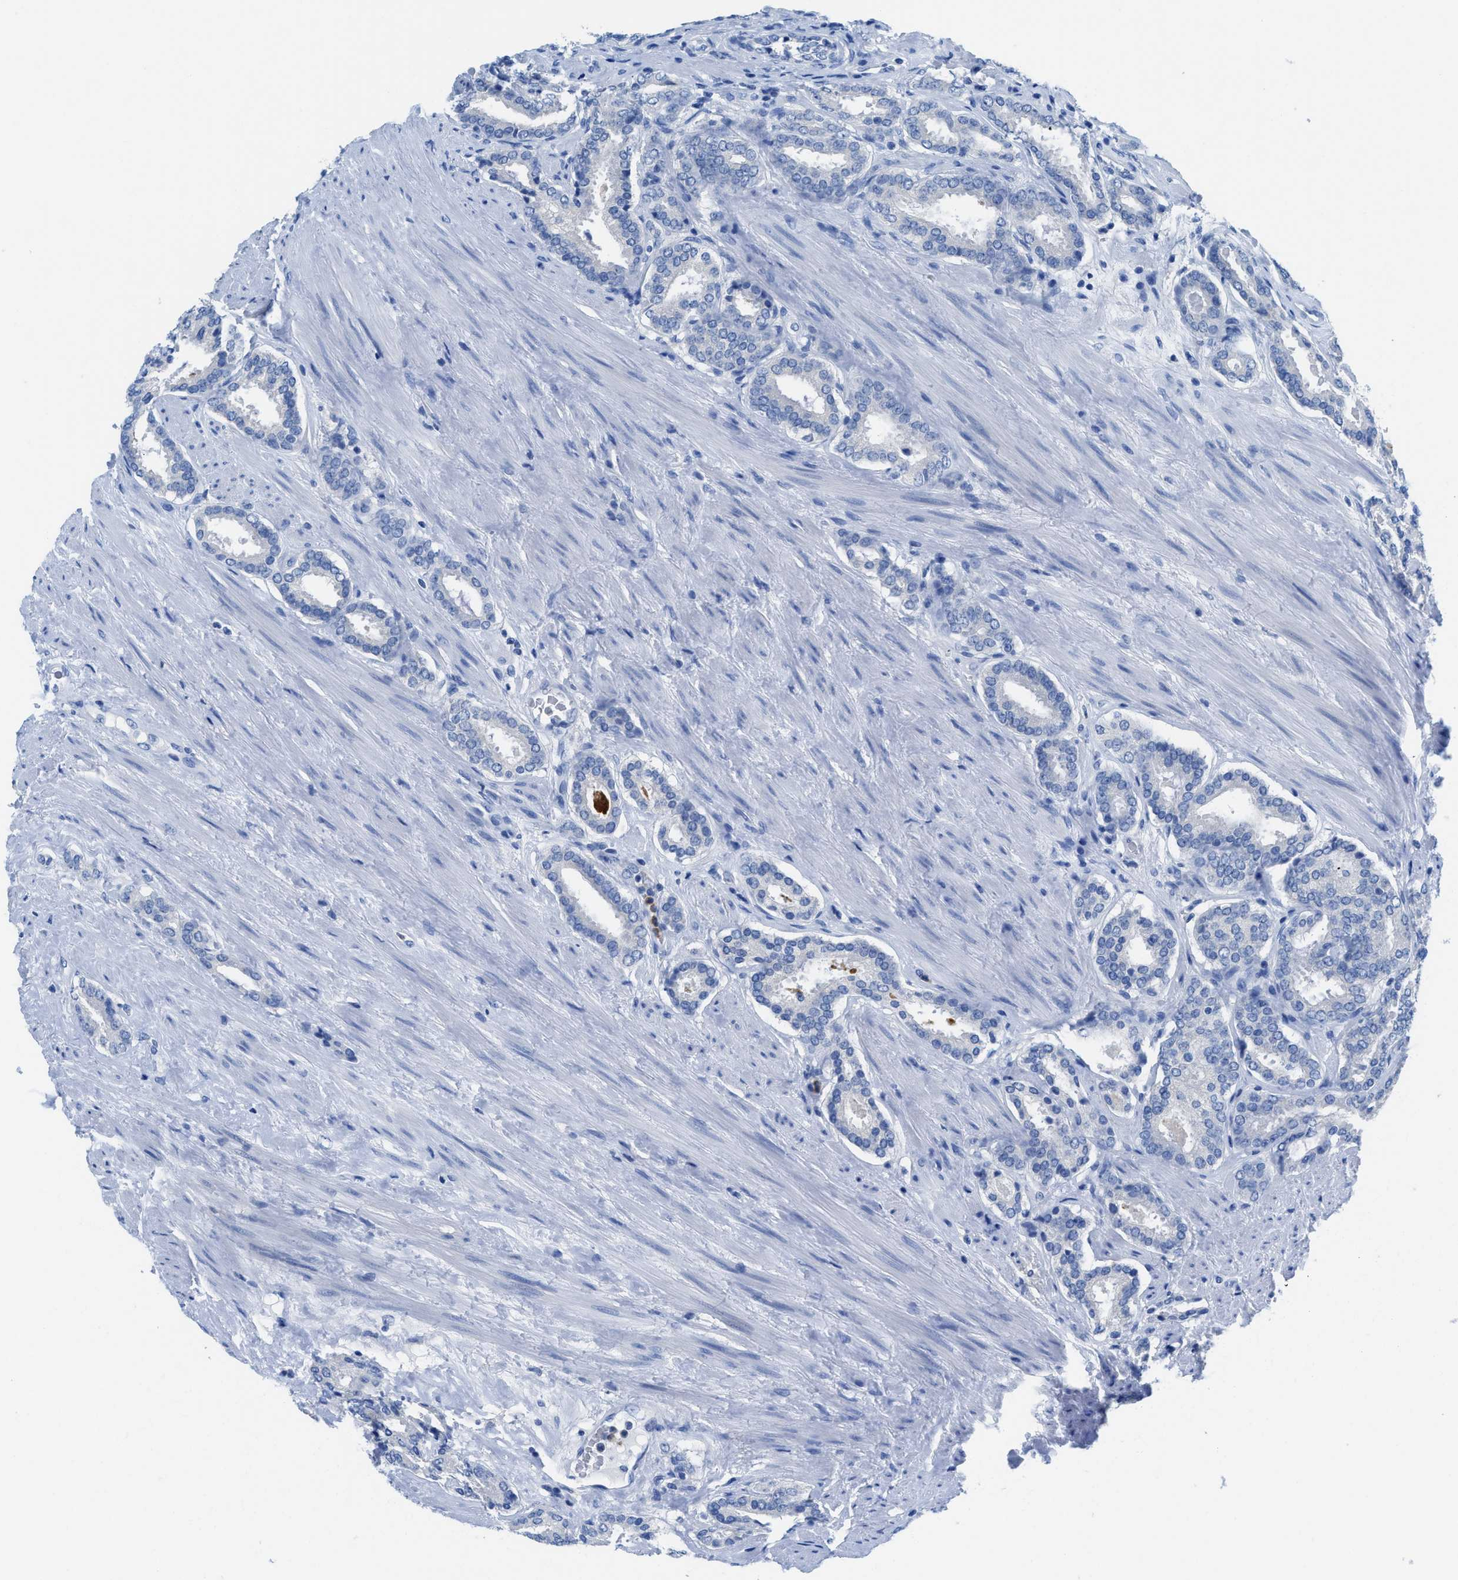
{"staining": {"intensity": "negative", "quantity": "none", "location": "none"}, "tissue": "prostate cancer", "cell_type": "Tumor cells", "image_type": "cancer", "snomed": [{"axis": "morphology", "description": "Adenocarcinoma, Low grade"}, {"axis": "topography", "description": "Prostate"}], "caption": "Immunohistochemistry (IHC) histopathology image of prostate adenocarcinoma (low-grade) stained for a protein (brown), which displays no expression in tumor cells.", "gene": "NEB", "patient": {"sex": "male", "age": 69}}